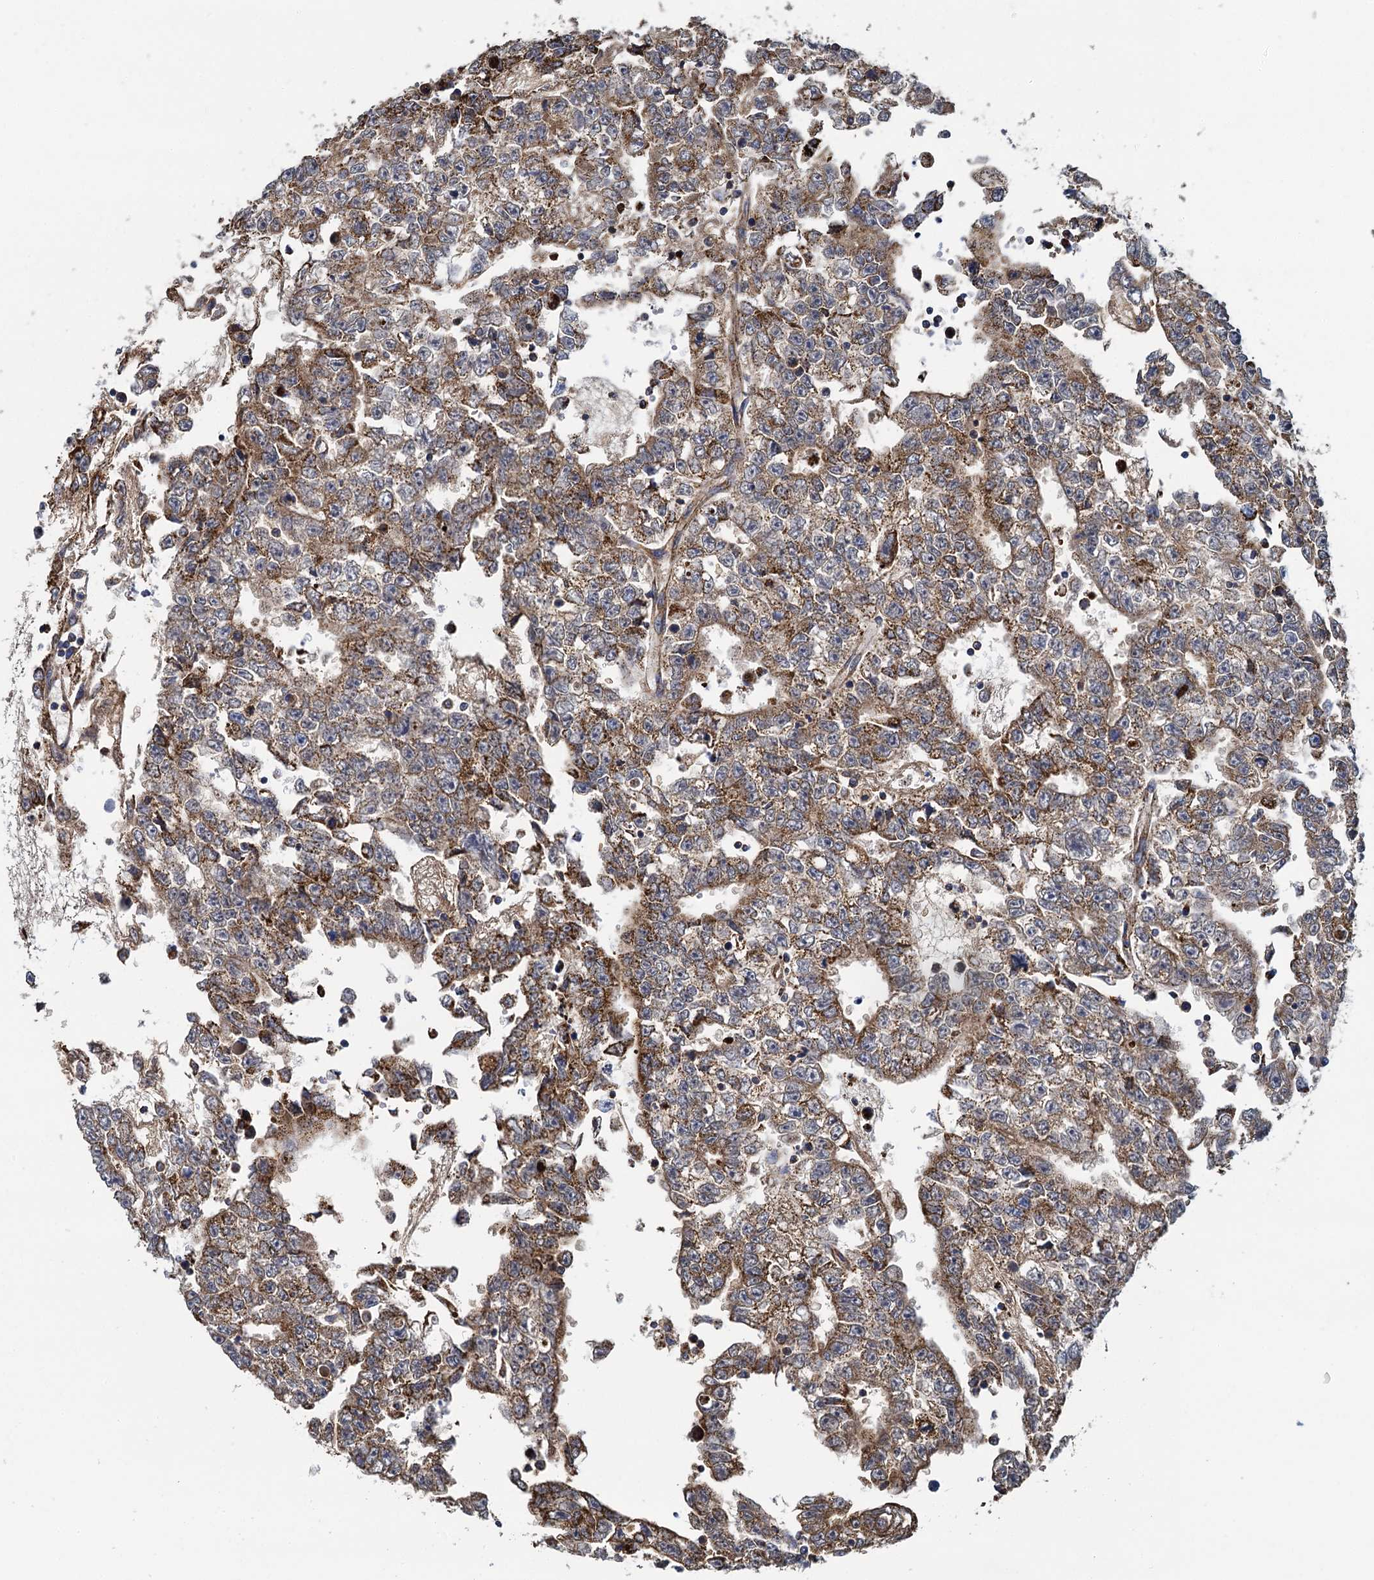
{"staining": {"intensity": "moderate", "quantity": ">75%", "location": "cytoplasmic/membranous"}, "tissue": "testis cancer", "cell_type": "Tumor cells", "image_type": "cancer", "snomed": [{"axis": "morphology", "description": "Carcinoma, Embryonal, NOS"}, {"axis": "topography", "description": "Testis"}], "caption": "The photomicrograph displays a brown stain indicating the presence of a protein in the cytoplasmic/membranous of tumor cells in embryonal carcinoma (testis).", "gene": "CCP110", "patient": {"sex": "male", "age": 25}}